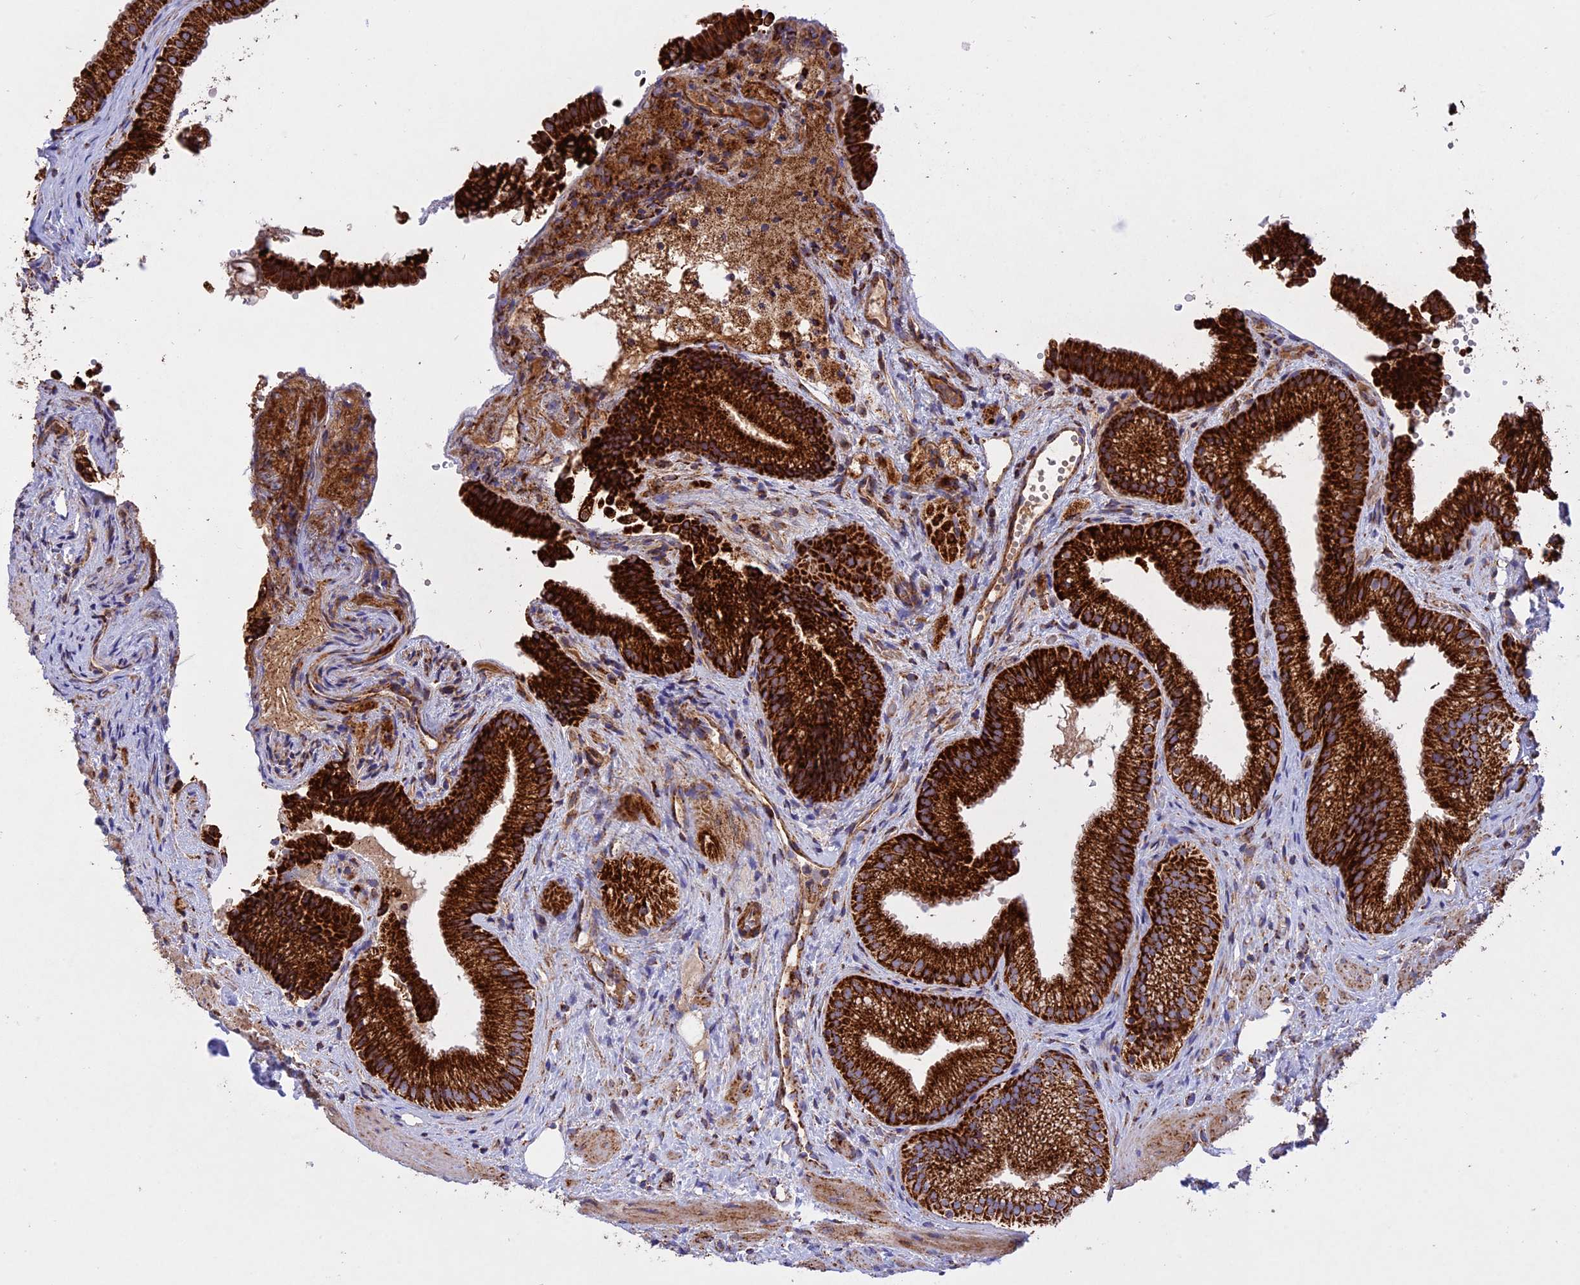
{"staining": {"intensity": "strong", "quantity": ">75%", "location": "cytoplasmic/membranous"}, "tissue": "gallbladder", "cell_type": "Glandular cells", "image_type": "normal", "snomed": [{"axis": "morphology", "description": "Normal tissue, NOS"}, {"axis": "morphology", "description": "Inflammation, NOS"}, {"axis": "topography", "description": "Gallbladder"}], "caption": "Immunohistochemistry (IHC) photomicrograph of normal gallbladder stained for a protein (brown), which reveals high levels of strong cytoplasmic/membranous staining in approximately >75% of glandular cells.", "gene": "UQCRB", "patient": {"sex": "male", "age": 51}}